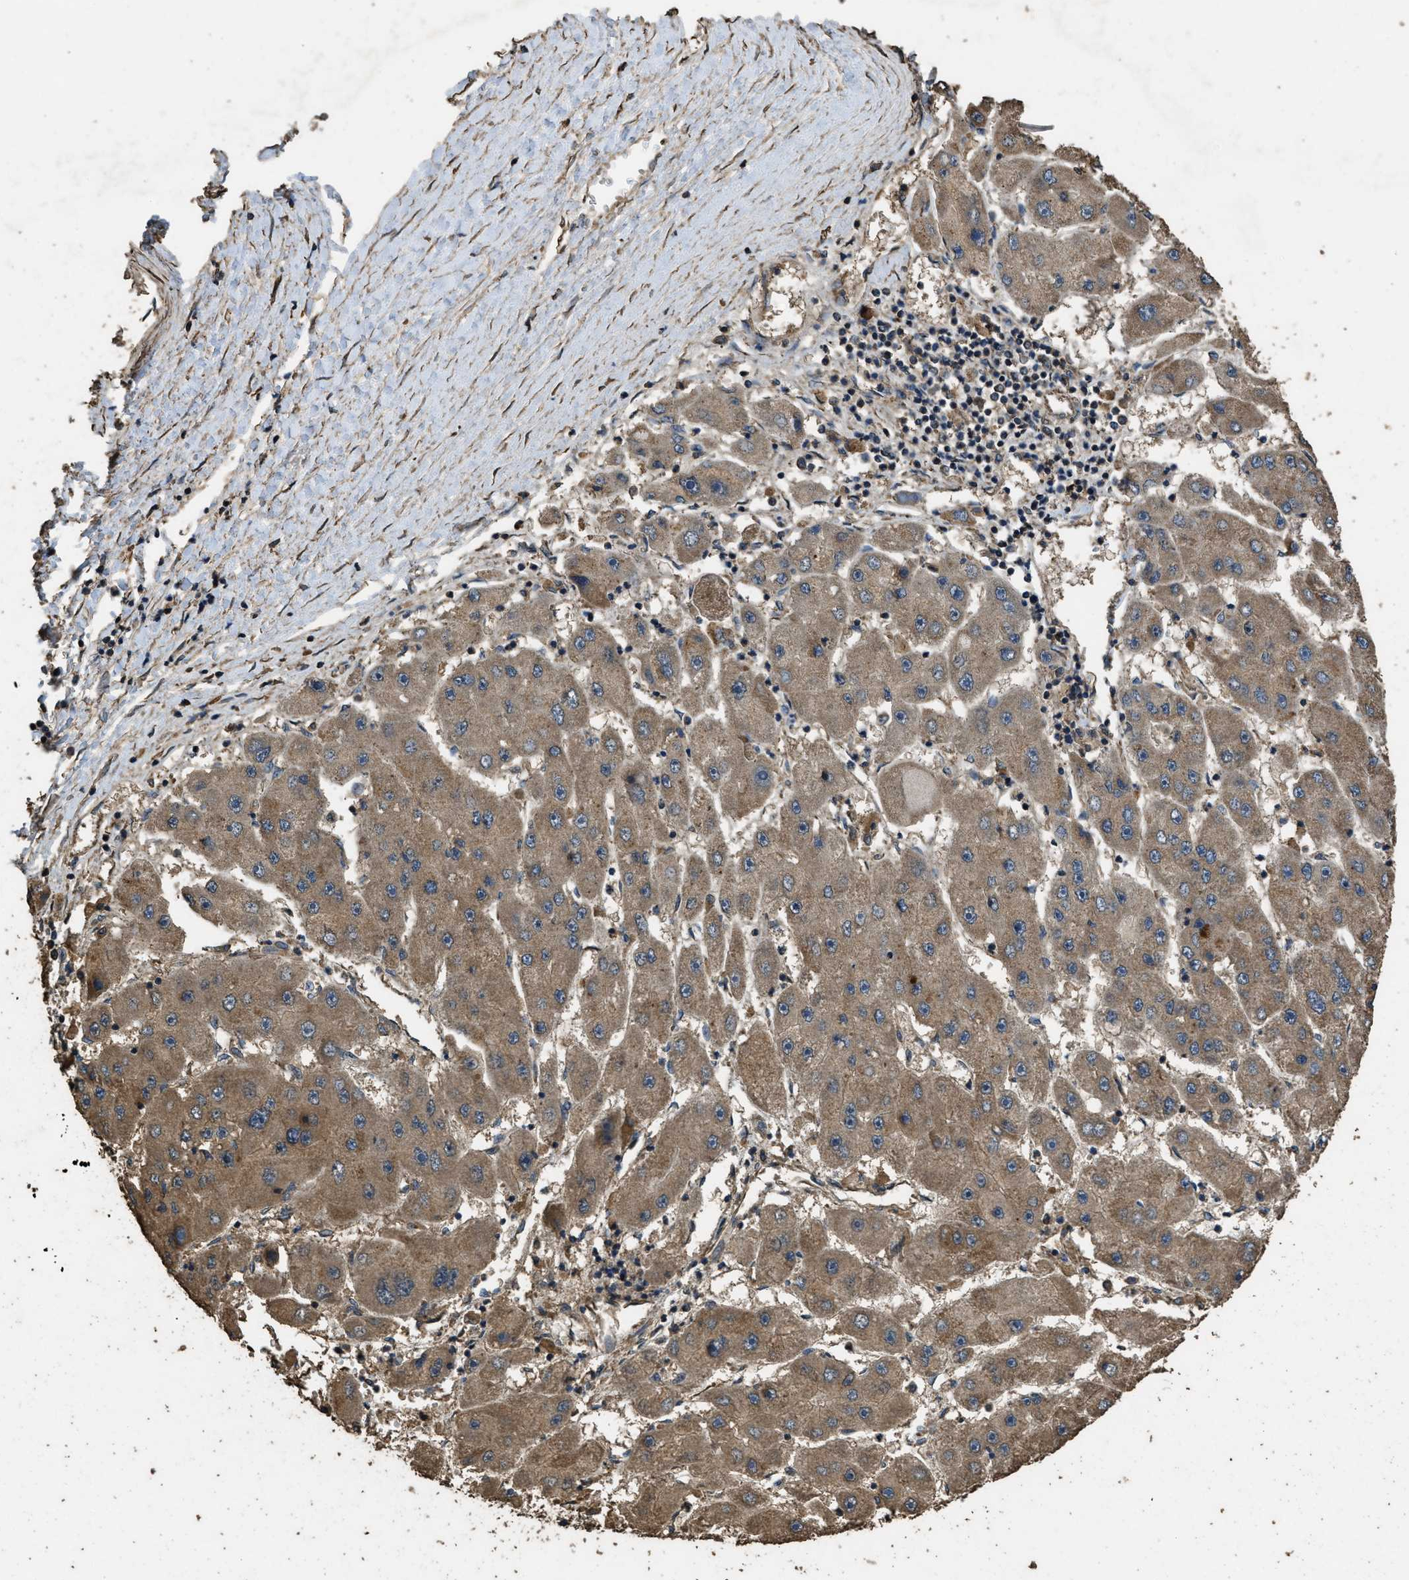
{"staining": {"intensity": "moderate", "quantity": ">75%", "location": "cytoplasmic/membranous"}, "tissue": "liver cancer", "cell_type": "Tumor cells", "image_type": "cancer", "snomed": [{"axis": "morphology", "description": "Carcinoma, Hepatocellular, NOS"}, {"axis": "topography", "description": "Liver"}], "caption": "Brown immunohistochemical staining in liver hepatocellular carcinoma demonstrates moderate cytoplasmic/membranous positivity in approximately >75% of tumor cells. (DAB (3,3'-diaminobenzidine) IHC, brown staining for protein, blue staining for nuclei).", "gene": "CYRIA", "patient": {"sex": "female", "age": 61}}